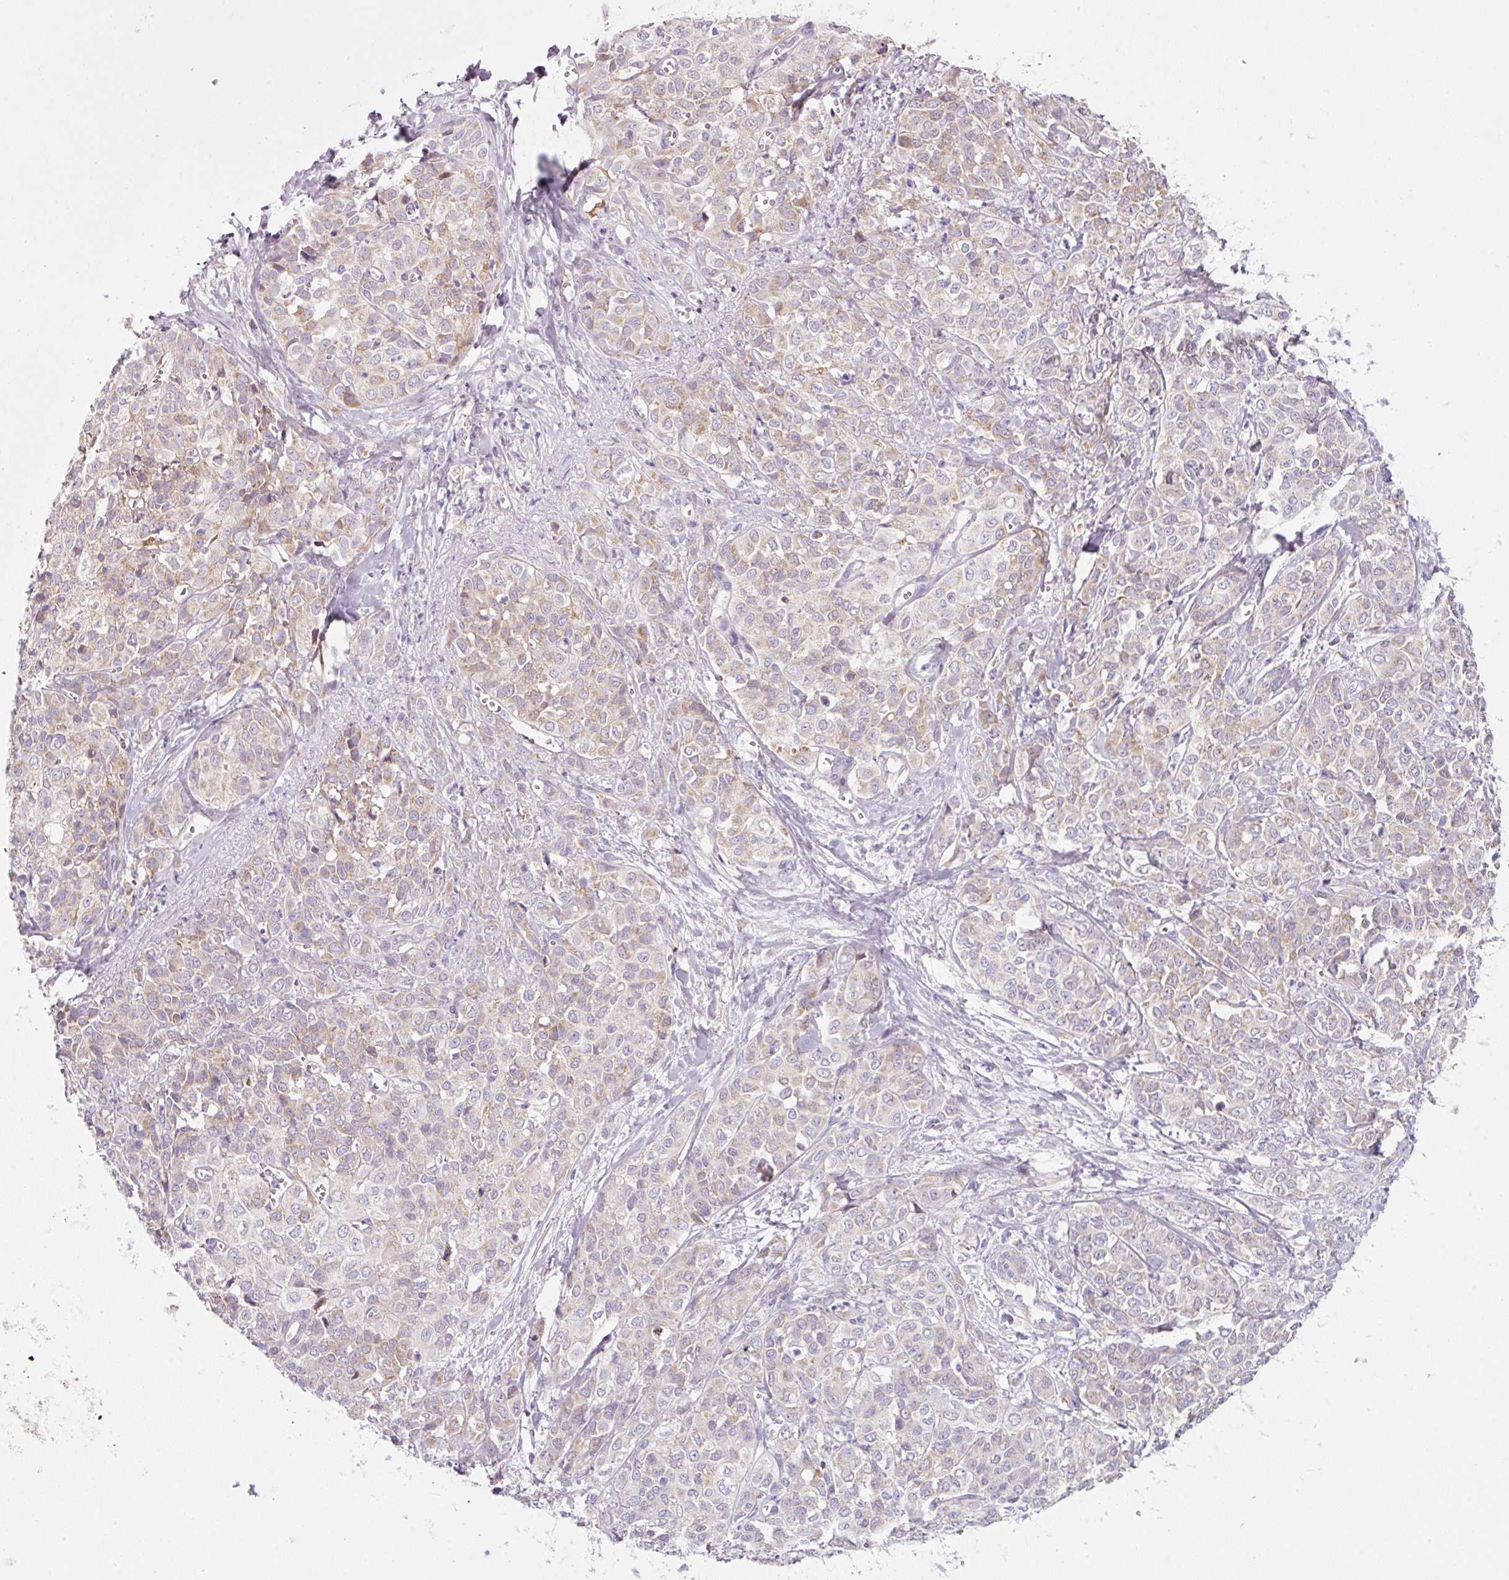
{"staining": {"intensity": "weak", "quantity": "25%-75%", "location": "cytoplasmic/membranous"}, "tissue": "liver cancer", "cell_type": "Tumor cells", "image_type": "cancer", "snomed": [{"axis": "morphology", "description": "Cholangiocarcinoma"}, {"axis": "topography", "description": "Liver"}], "caption": "A photomicrograph showing weak cytoplasmic/membranous staining in about 25%-75% of tumor cells in liver cancer, as visualized by brown immunohistochemical staining.", "gene": "NDUFA1", "patient": {"sex": "female", "age": 77}}